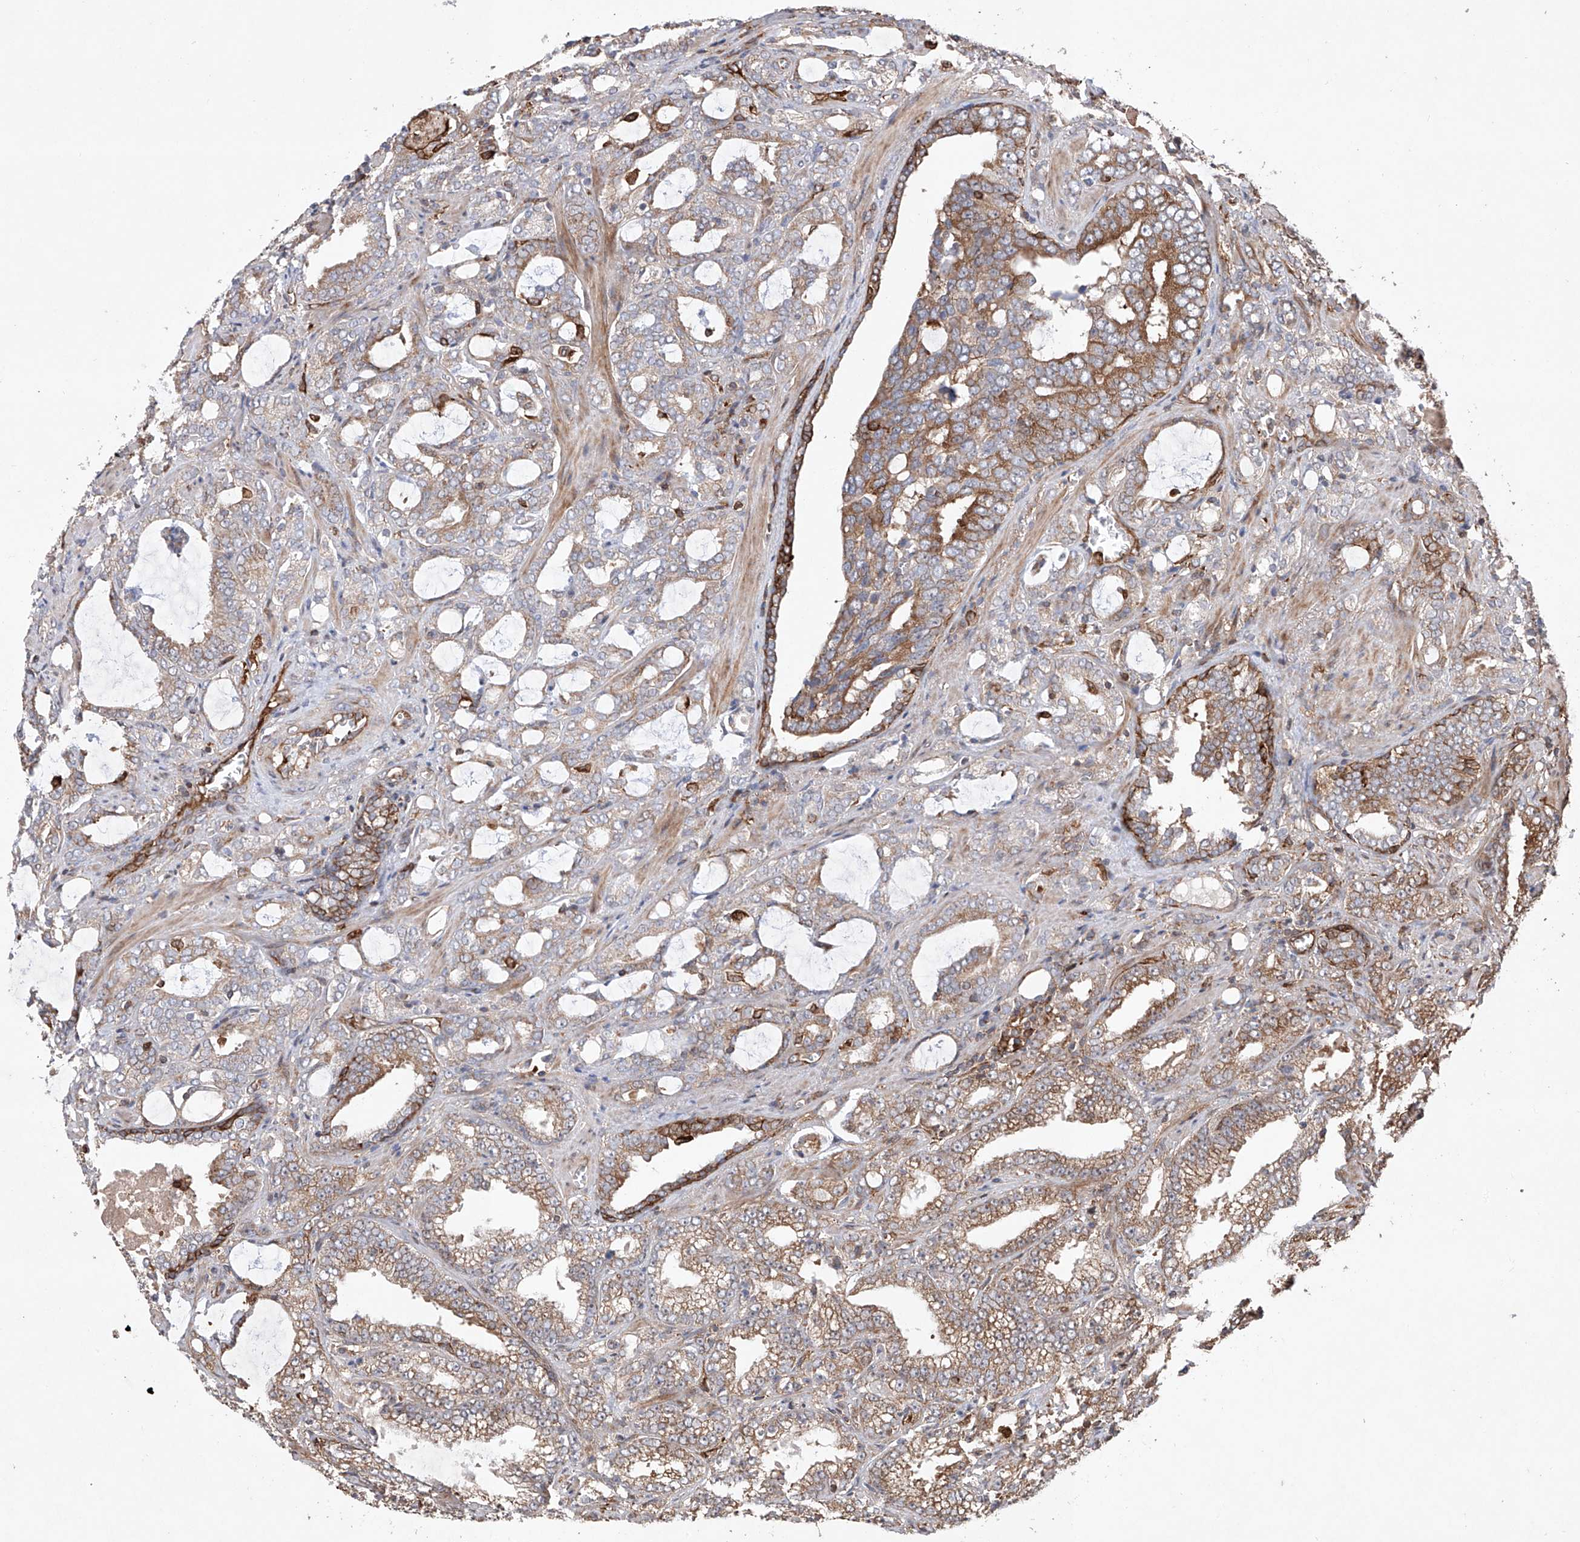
{"staining": {"intensity": "strong", "quantity": "25%-75%", "location": "cytoplasmic/membranous"}, "tissue": "prostate cancer", "cell_type": "Tumor cells", "image_type": "cancer", "snomed": [{"axis": "morphology", "description": "Adenocarcinoma, High grade"}, {"axis": "topography", "description": "Prostate and seminal vesicle, NOS"}], "caption": "Immunohistochemical staining of high-grade adenocarcinoma (prostate) shows high levels of strong cytoplasmic/membranous protein staining in approximately 25%-75% of tumor cells. The staining was performed using DAB (3,3'-diaminobenzidine), with brown indicating positive protein expression. Nuclei are stained blue with hematoxylin.", "gene": "TIMM23", "patient": {"sex": "male", "age": 67}}